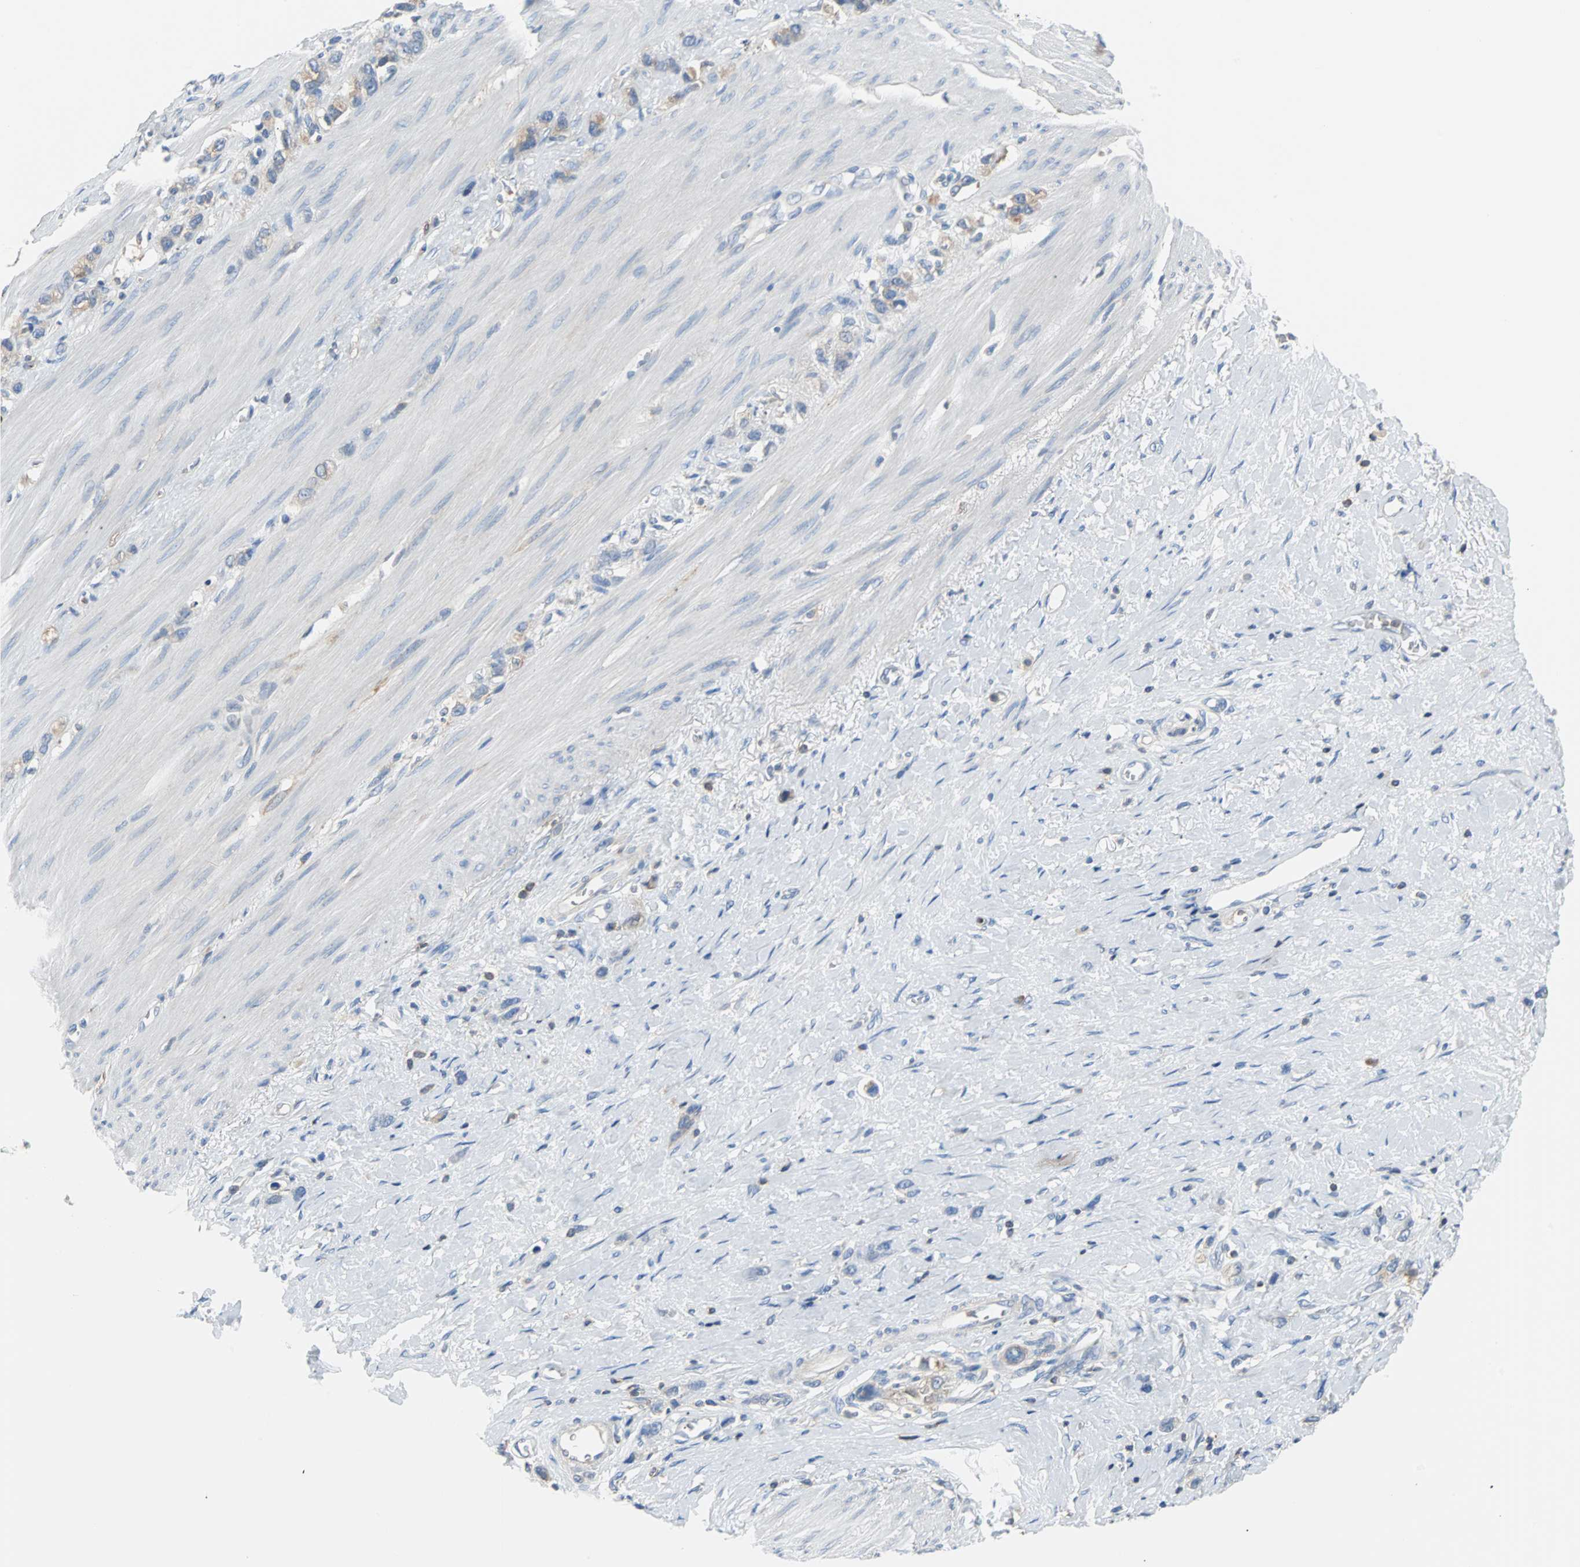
{"staining": {"intensity": "weak", "quantity": "<25%", "location": "cytoplasmic/membranous"}, "tissue": "stomach cancer", "cell_type": "Tumor cells", "image_type": "cancer", "snomed": [{"axis": "morphology", "description": "Normal tissue, NOS"}, {"axis": "morphology", "description": "Adenocarcinoma, NOS"}, {"axis": "morphology", "description": "Adenocarcinoma, High grade"}, {"axis": "topography", "description": "Stomach, upper"}, {"axis": "topography", "description": "Stomach"}], "caption": "The photomicrograph shows no staining of tumor cells in stomach cancer.", "gene": "TSC22D4", "patient": {"sex": "female", "age": 65}}